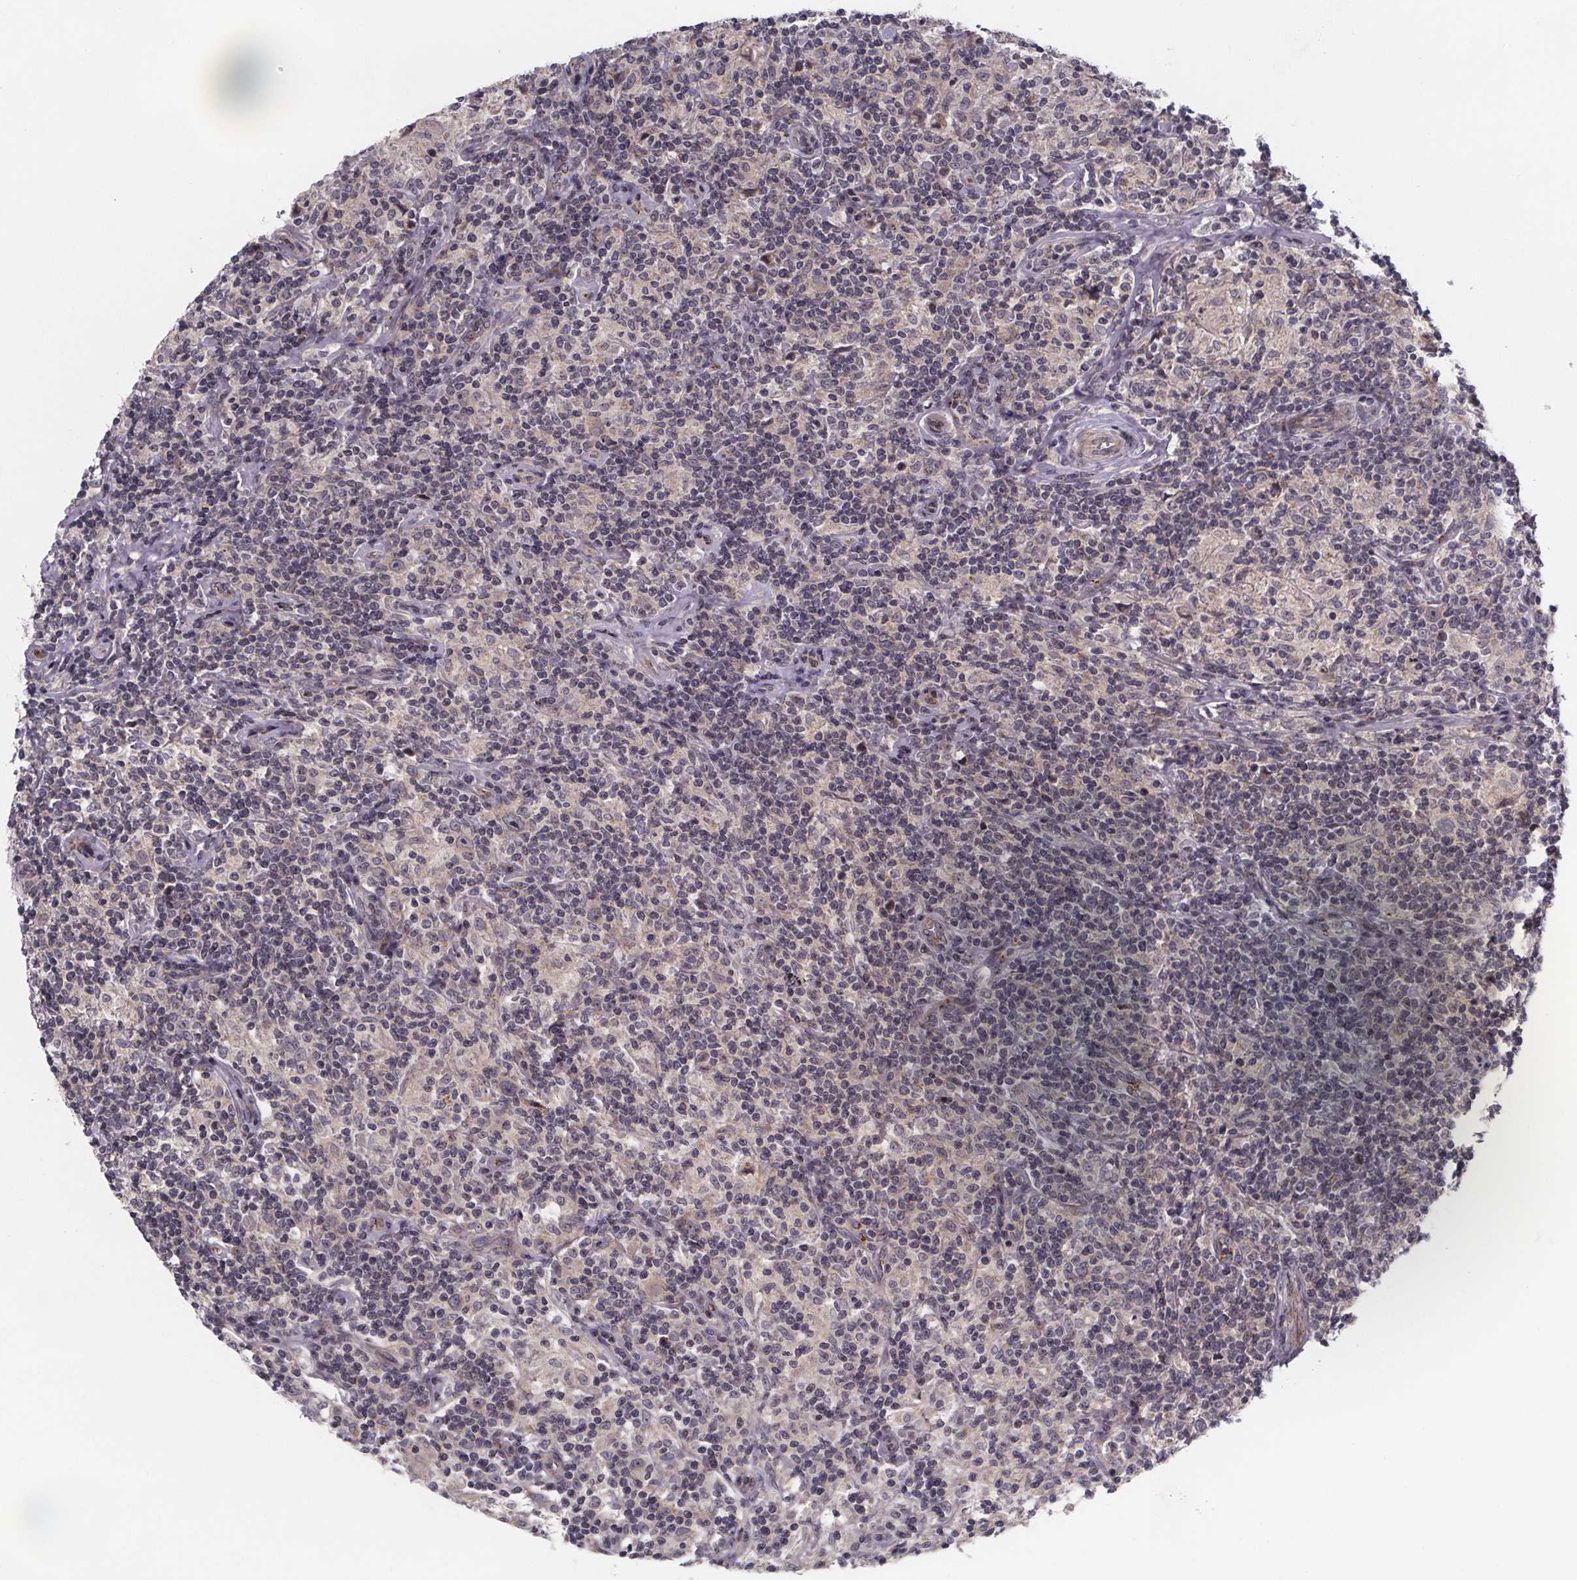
{"staining": {"intensity": "negative", "quantity": "none", "location": "none"}, "tissue": "lymphoma", "cell_type": "Tumor cells", "image_type": "cancer", "snomed": [{"axis": "morphology", "description": "Hodgkin's disease, NOS"}, {"axis": "topography", "description": "Lymph node"}], "caption": "This is a micrograph of IHC staining of lymphoma, which shows no staining in tumor cells.", "gene": "NDST1", "patient": {"sex": "male", "age": 70}}